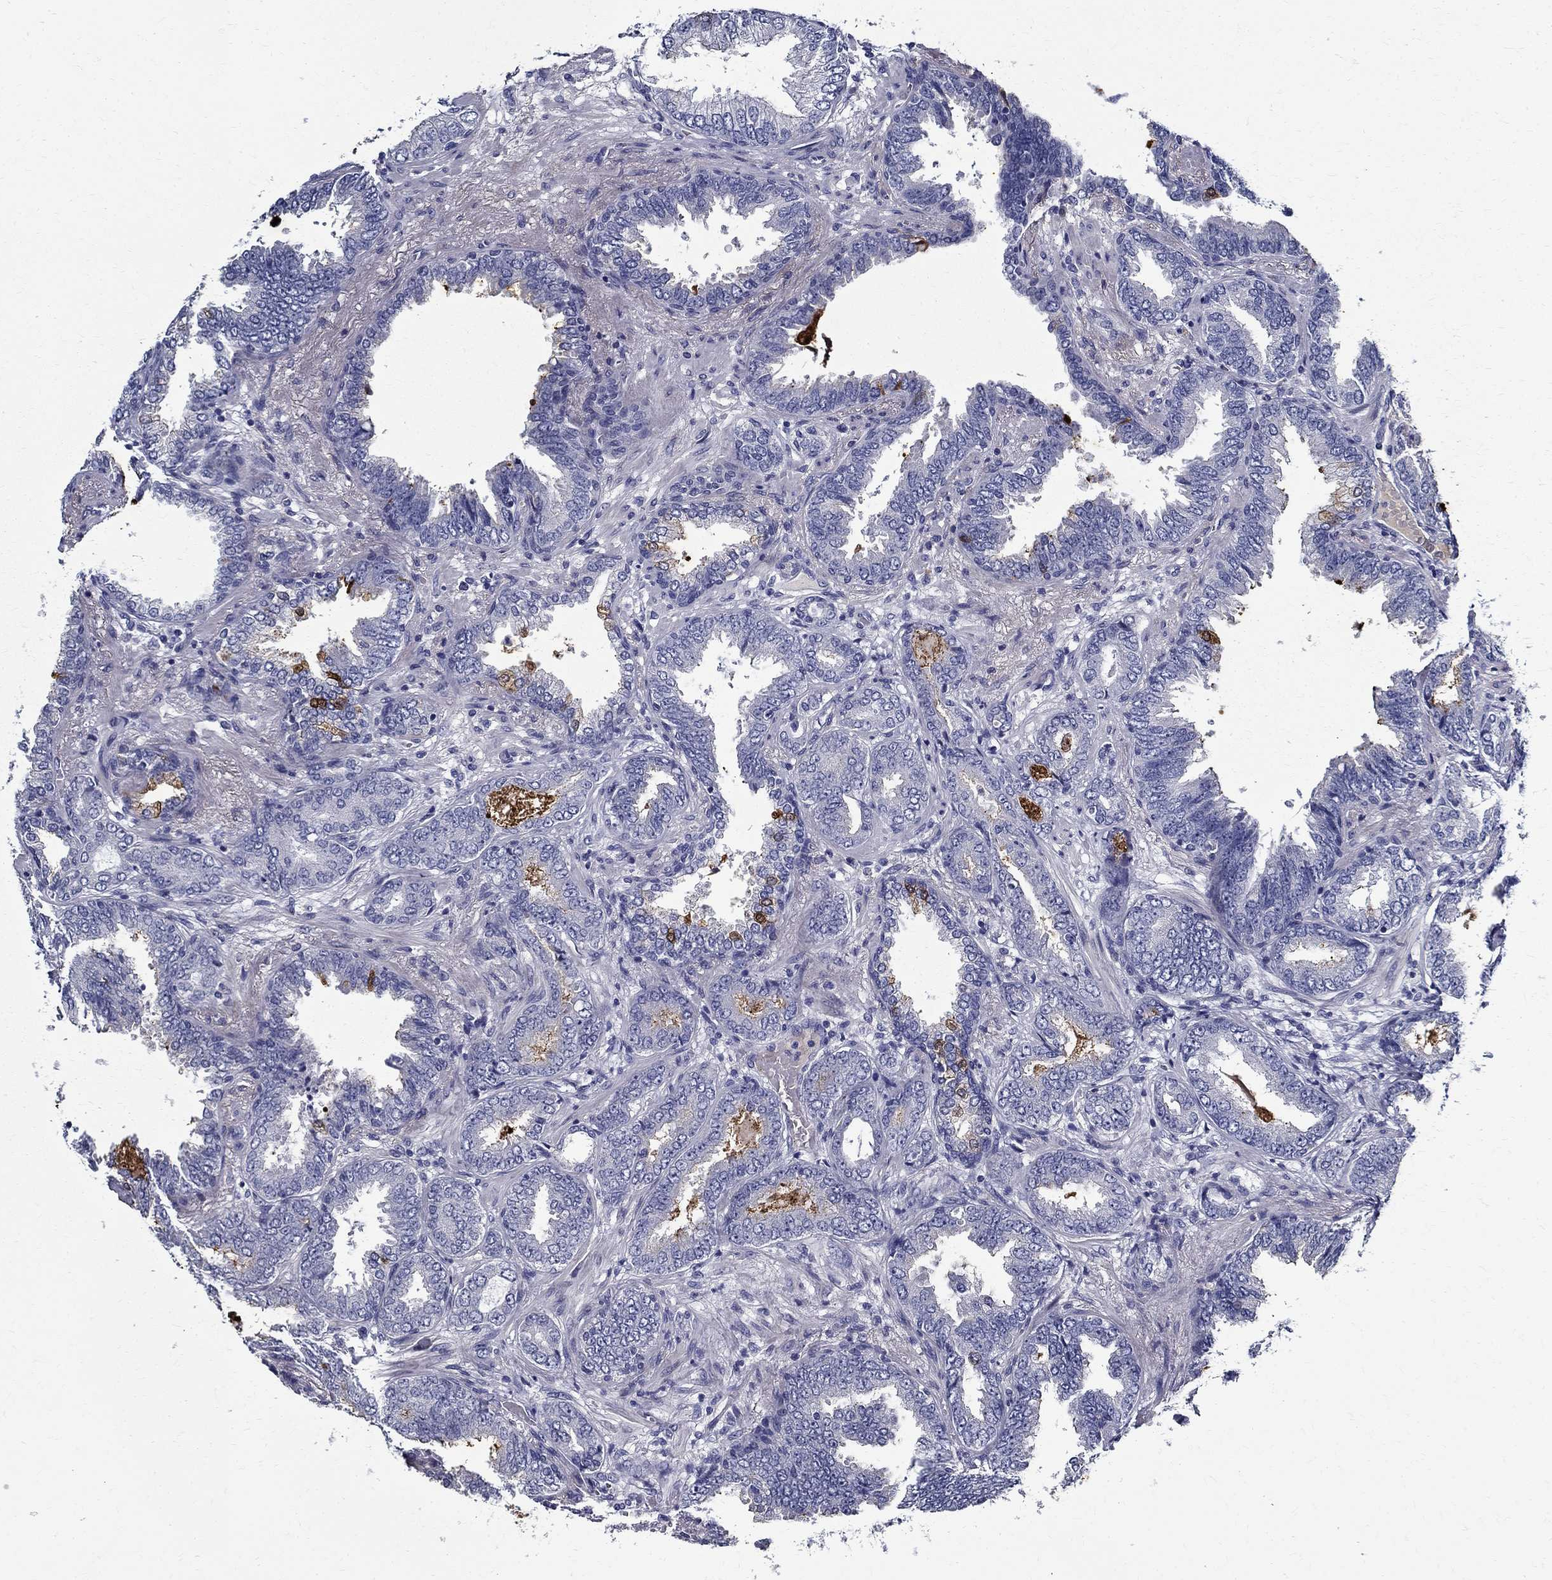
{"staining": {"intensity": "moderate", "quantity": "<25%", "location": "cytoplasmic/membranous,nuclear"}, "tissue": "prostate cancer", "cell_type": "Tumor cells", "image_type": "cancer", "snomed": [{"axis": "morphology", "description": "Adenocarcinoma, Low grade"}, {"axis": "topography", "description": "Prostate"}], "caption": "High-magnification brightfield microscopy of adenocarcinoma (low-grade) (prostate) stained with DAB (3,3'-diaminobenzidine) (brown) and counterstained with hematoxylin (blue). tumor cells exhibit moderate cytoplasmic/membranous and nuclear expression is appreciated in about<25% of cells. (Brightfield microscopy of DAB IHC at high magnification).", "gene": "TGM4", "patient": {"sex": "male", "age": 68}}